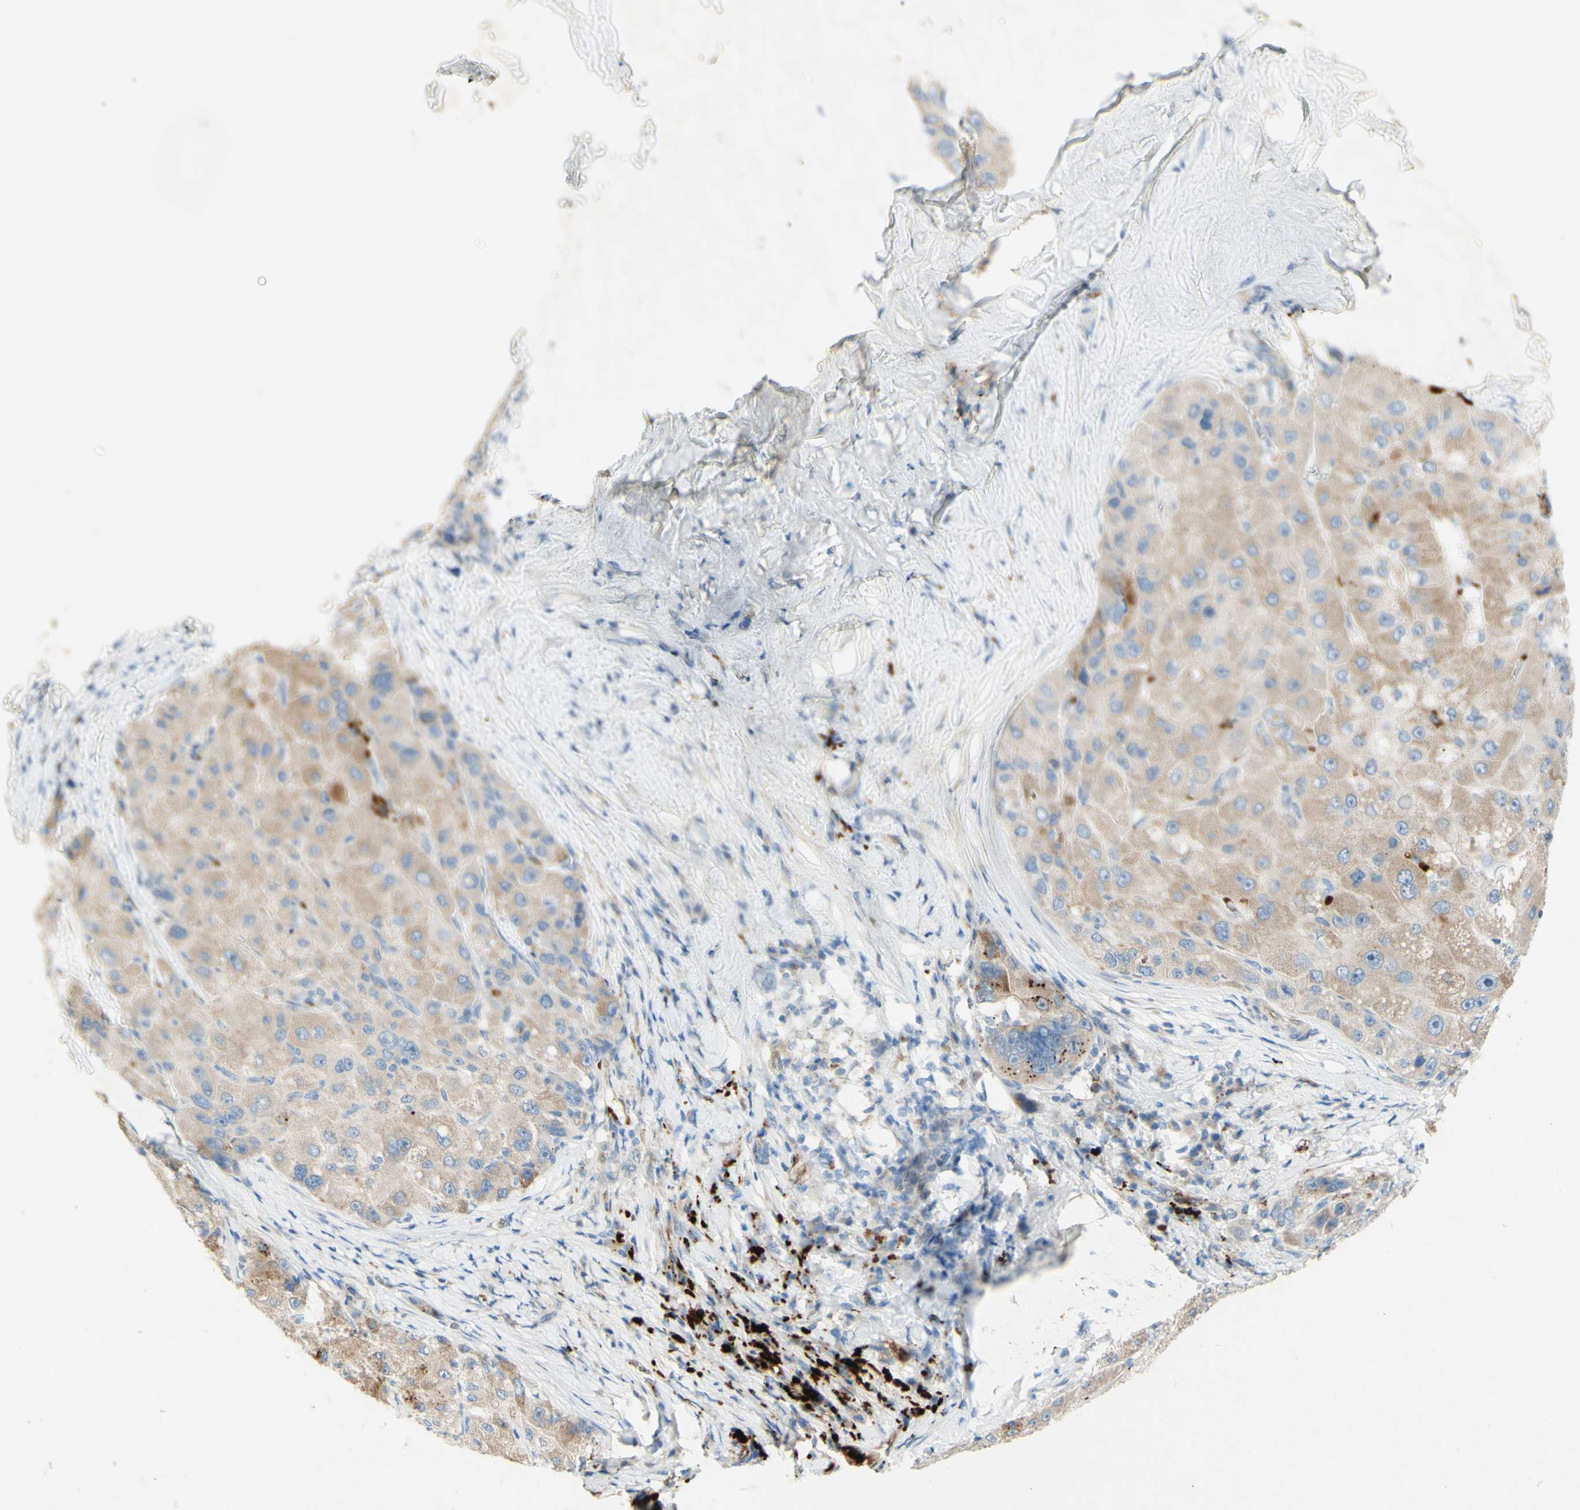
{"staining": {"intensity": "weak", "quantity": ">75%", "location": "cytoplasmic/membranous"}, "tissue": "liver cancer", "cell_type": "Tumor cells", "image_type": "cancer", "snomed": [{"axis": "morphology", "description": "Carcinoma, Hepatocellular, NOS"}, {"axis": "topography", "description": "Liver"}], "caption": "Immunohistochemical staining of human hepatocellular carcinoma (liver) demonstrates low levels of weak cytoplasmic/membranous protein positivity in approximately >75% of tumor cells.", "gene": "GAN", "patient": {"sex": "male", "age": 80}}